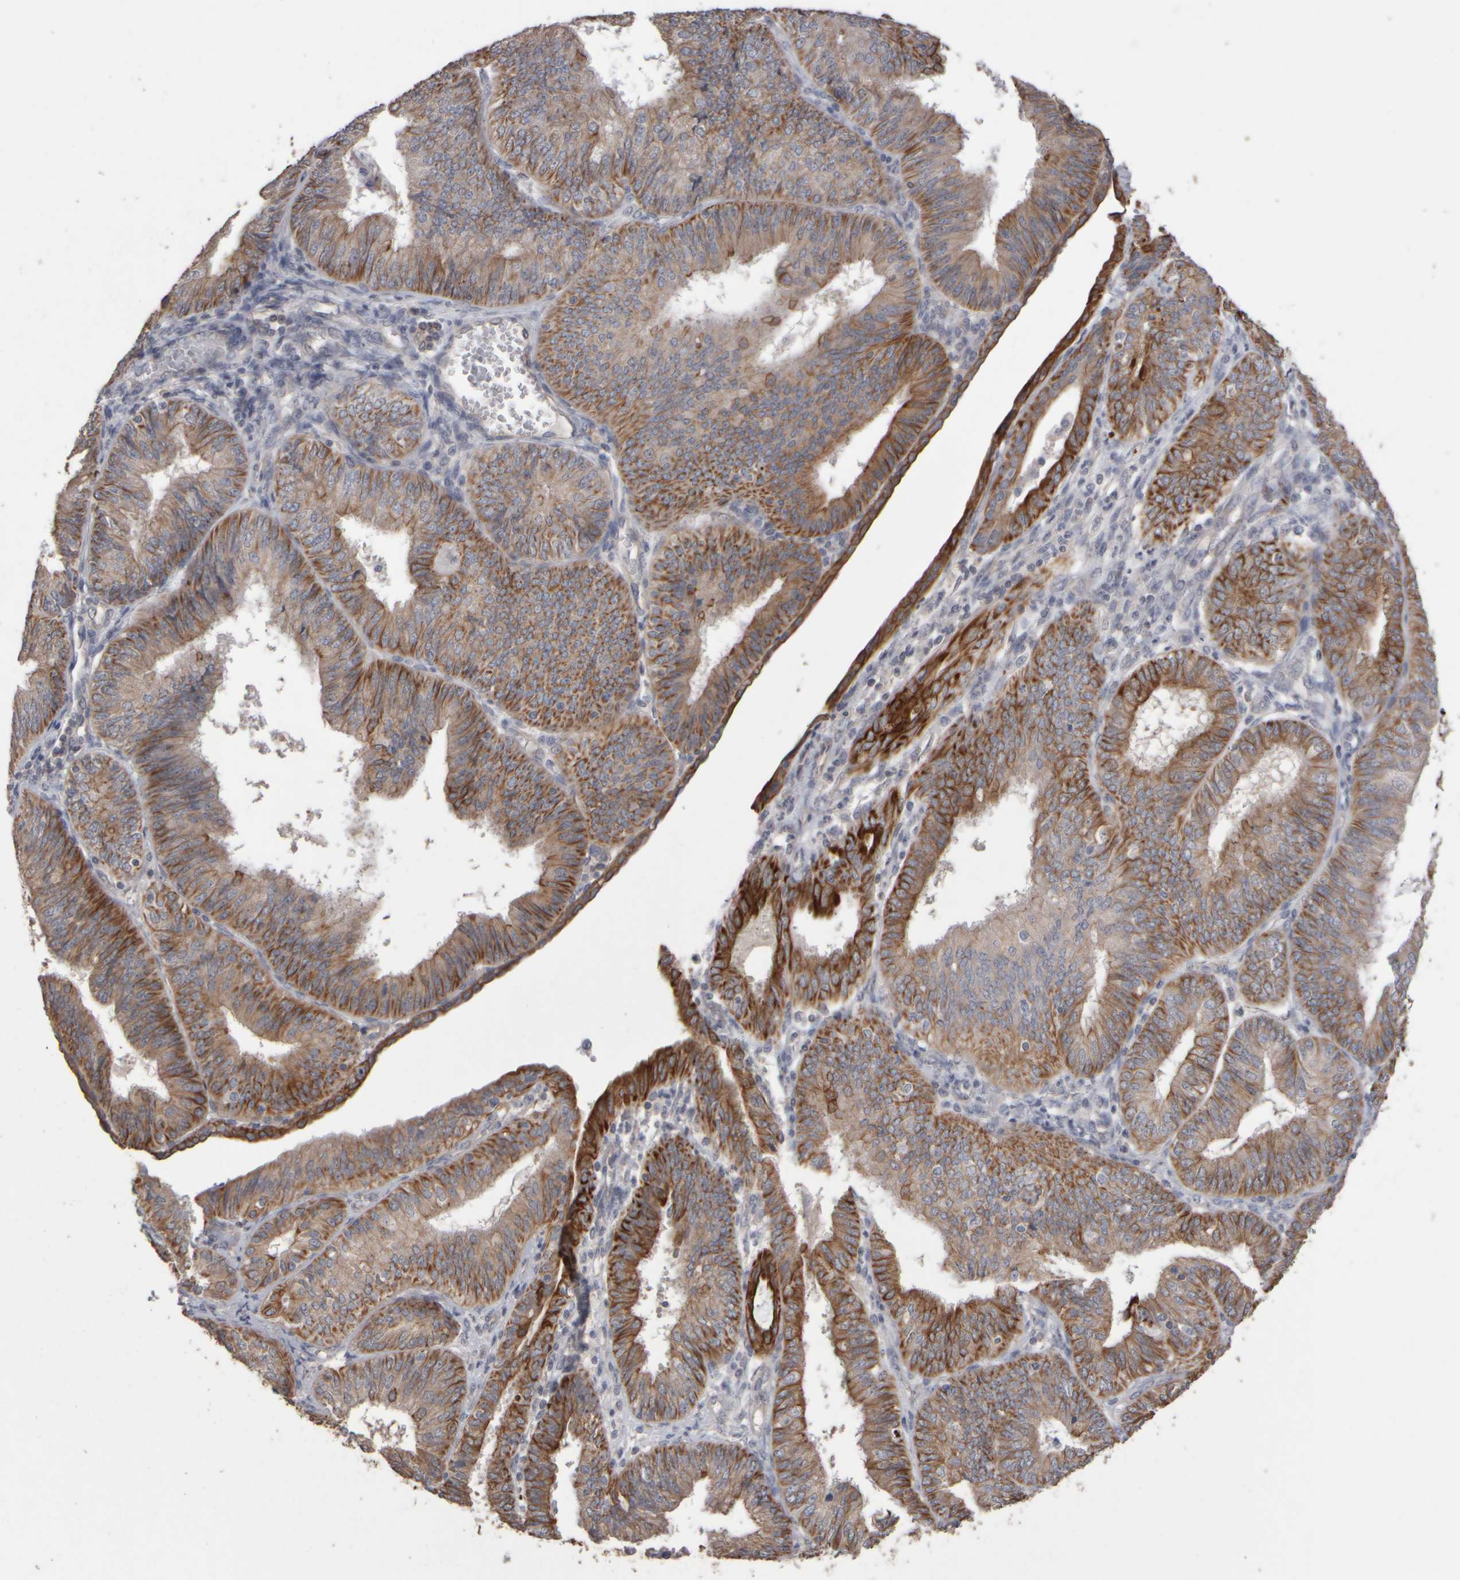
{"staining": {"intensity": "moderate", "quantity": ">75%", "location": "cytoplasmic/membranous"}, "tissue": "endometrial cancer", "cell_type": "Tumor cells", "image_type": "cancer", "snomed": [{"axis": "morphology", "description": "Adenocarcinoma, NOS"}, {"axis": "topography", "description": "Endometrium"}], "caption": "Immunohistochemistry histopathology image of adenocarcinoma (endometrial) stained for a protein (brown), which exhibits medium levels of moderate cytoplasmic/membranous positivity in approximately >75% of tumor cells.", "gene": "EPHX2", "patient": {"sex": "female", "age": 58}}